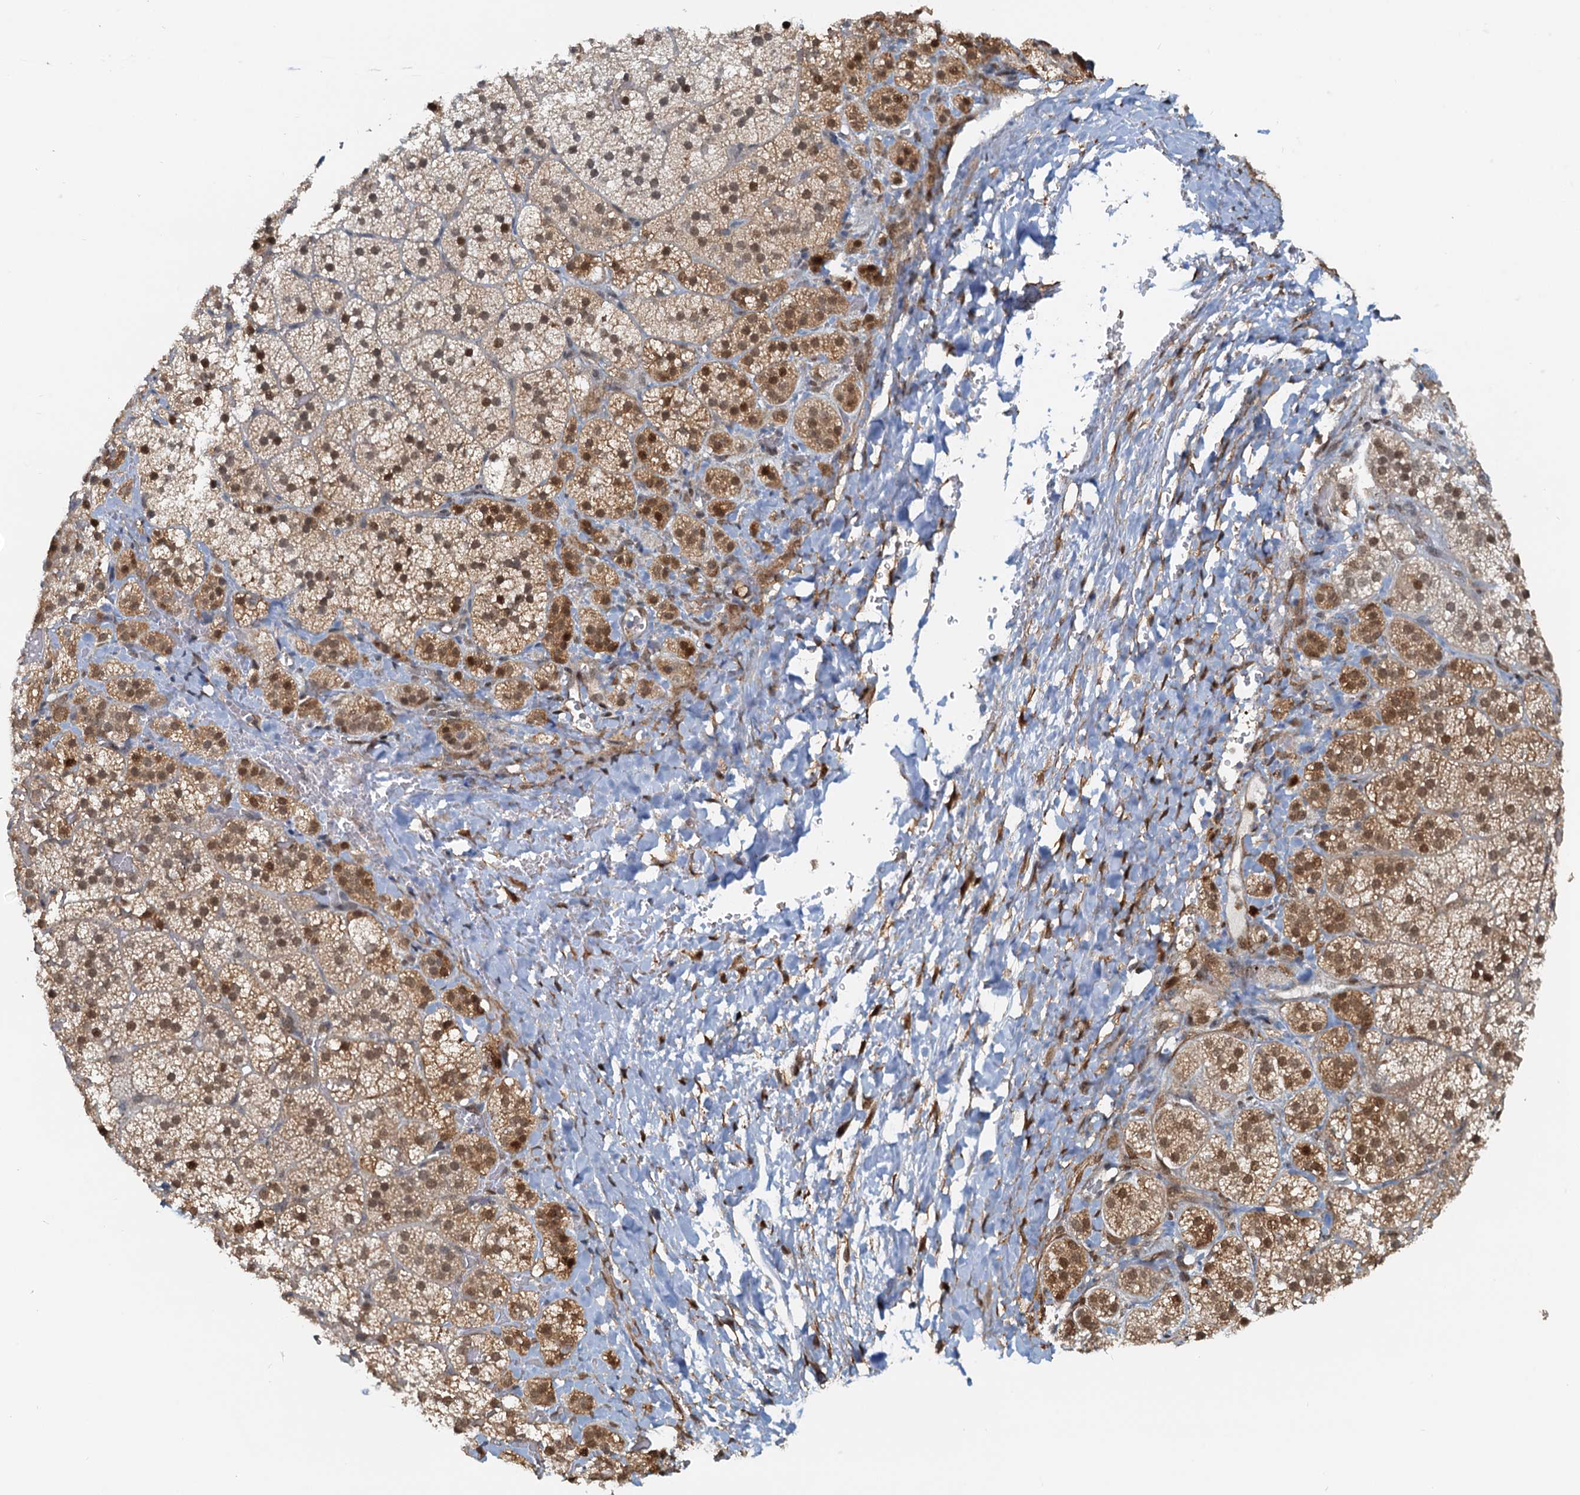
{"staining": {"intensity": "moderate", "quantity": "25%-75%", "location": "cytoplasmic/membranous,nuclear"}, "tissue": "adrenal gland", "cell_type": "Glandular cells", "image_type": "normal", "snomed": [{"axis": "morphology", "description": "Normal tissue, NOS"}, {"axis": "topography", "description": "Adrenal gland"}], "caption": "Adrenal gland stained for a protein shows moderate cytoplasmic/membranous,nuclear positivity in glandular cells. The protein of interest is stained brown, and the nuclei are stained in blue (DAB (3,3'-diaminobenzidine) IHC with brightfield microscopy, high magnification).", "gene": "SPINDOC", "patient": {"sex": "female", "age": 44}}